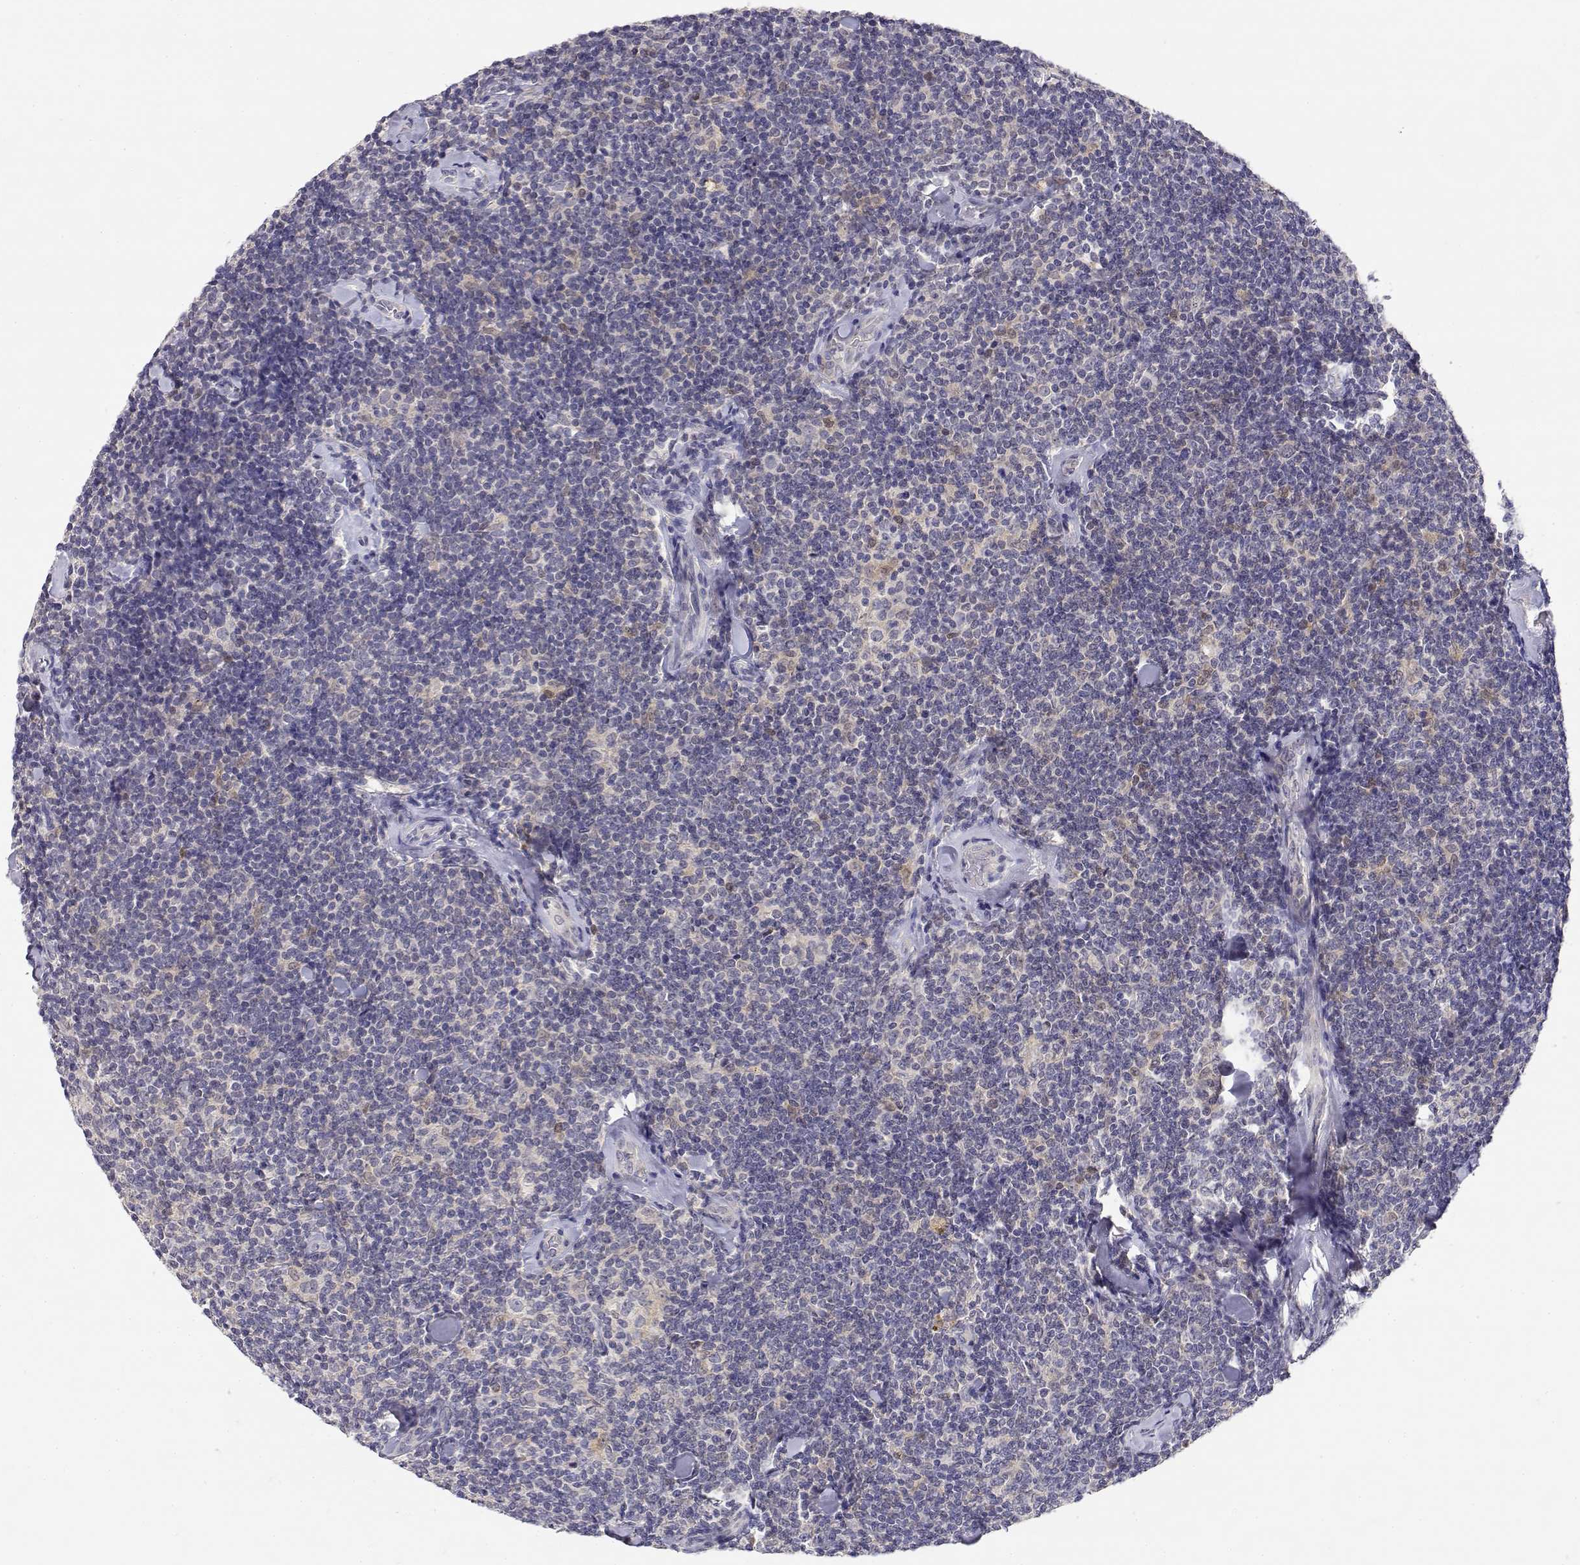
{"staining": {"intensity": "negative", "quantity": "none", "location": "none"}, "tissue": "lymphoma", "cell_type": "Tumor cells", "image_type": "cancer", "snomed": [{"axis": "morphology", "description": "Malignant lymphoma, non-Hodgkin's type, Low grade"}, {"axis": "topography", "description": "Lymph node"}], "caption": "Tumor cells show no significant protein expression in lymphoma.", "gene": "ADA", "patient": {"sex": "female", "age": 56}}